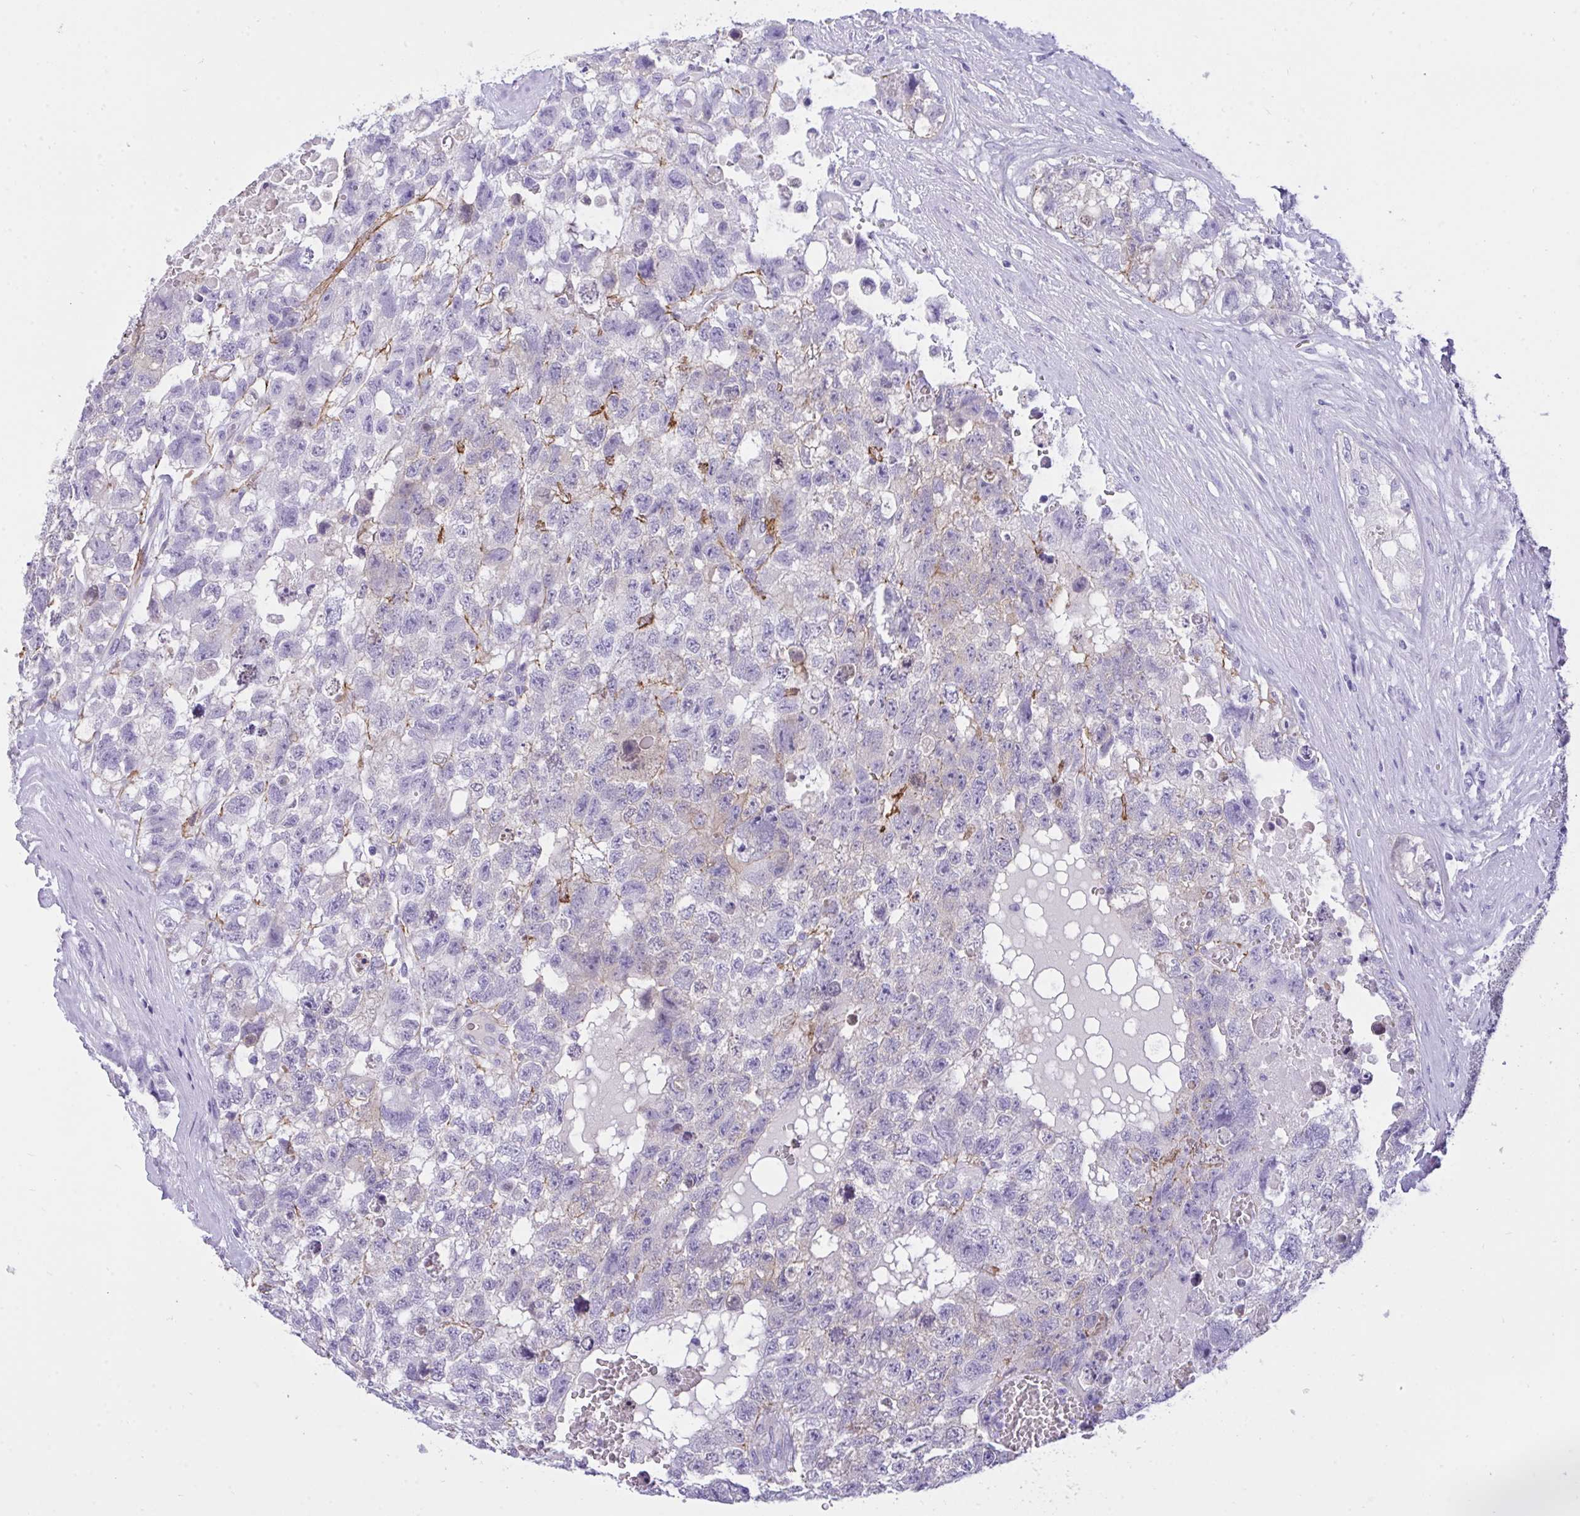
{"staining": {"intensity": "weak", "quantity": "<25%", "location": "cytoplasmic/membranous"}, "tissue": "testis cancer", "cell_type": "Tumor cells", "image_type": "cancer", "snomed": [{"axis": "morphology", "description": "Carcinoma, Embryonal, NOS"}, {"axis": "topography", "description": "Testis"}], "caption": "IHC of human testis cancer (embryonal carcinoma) shows no staining in tumor cells.", "gene": "TLN2", "patient": {"sex": "male", "age": 26}}